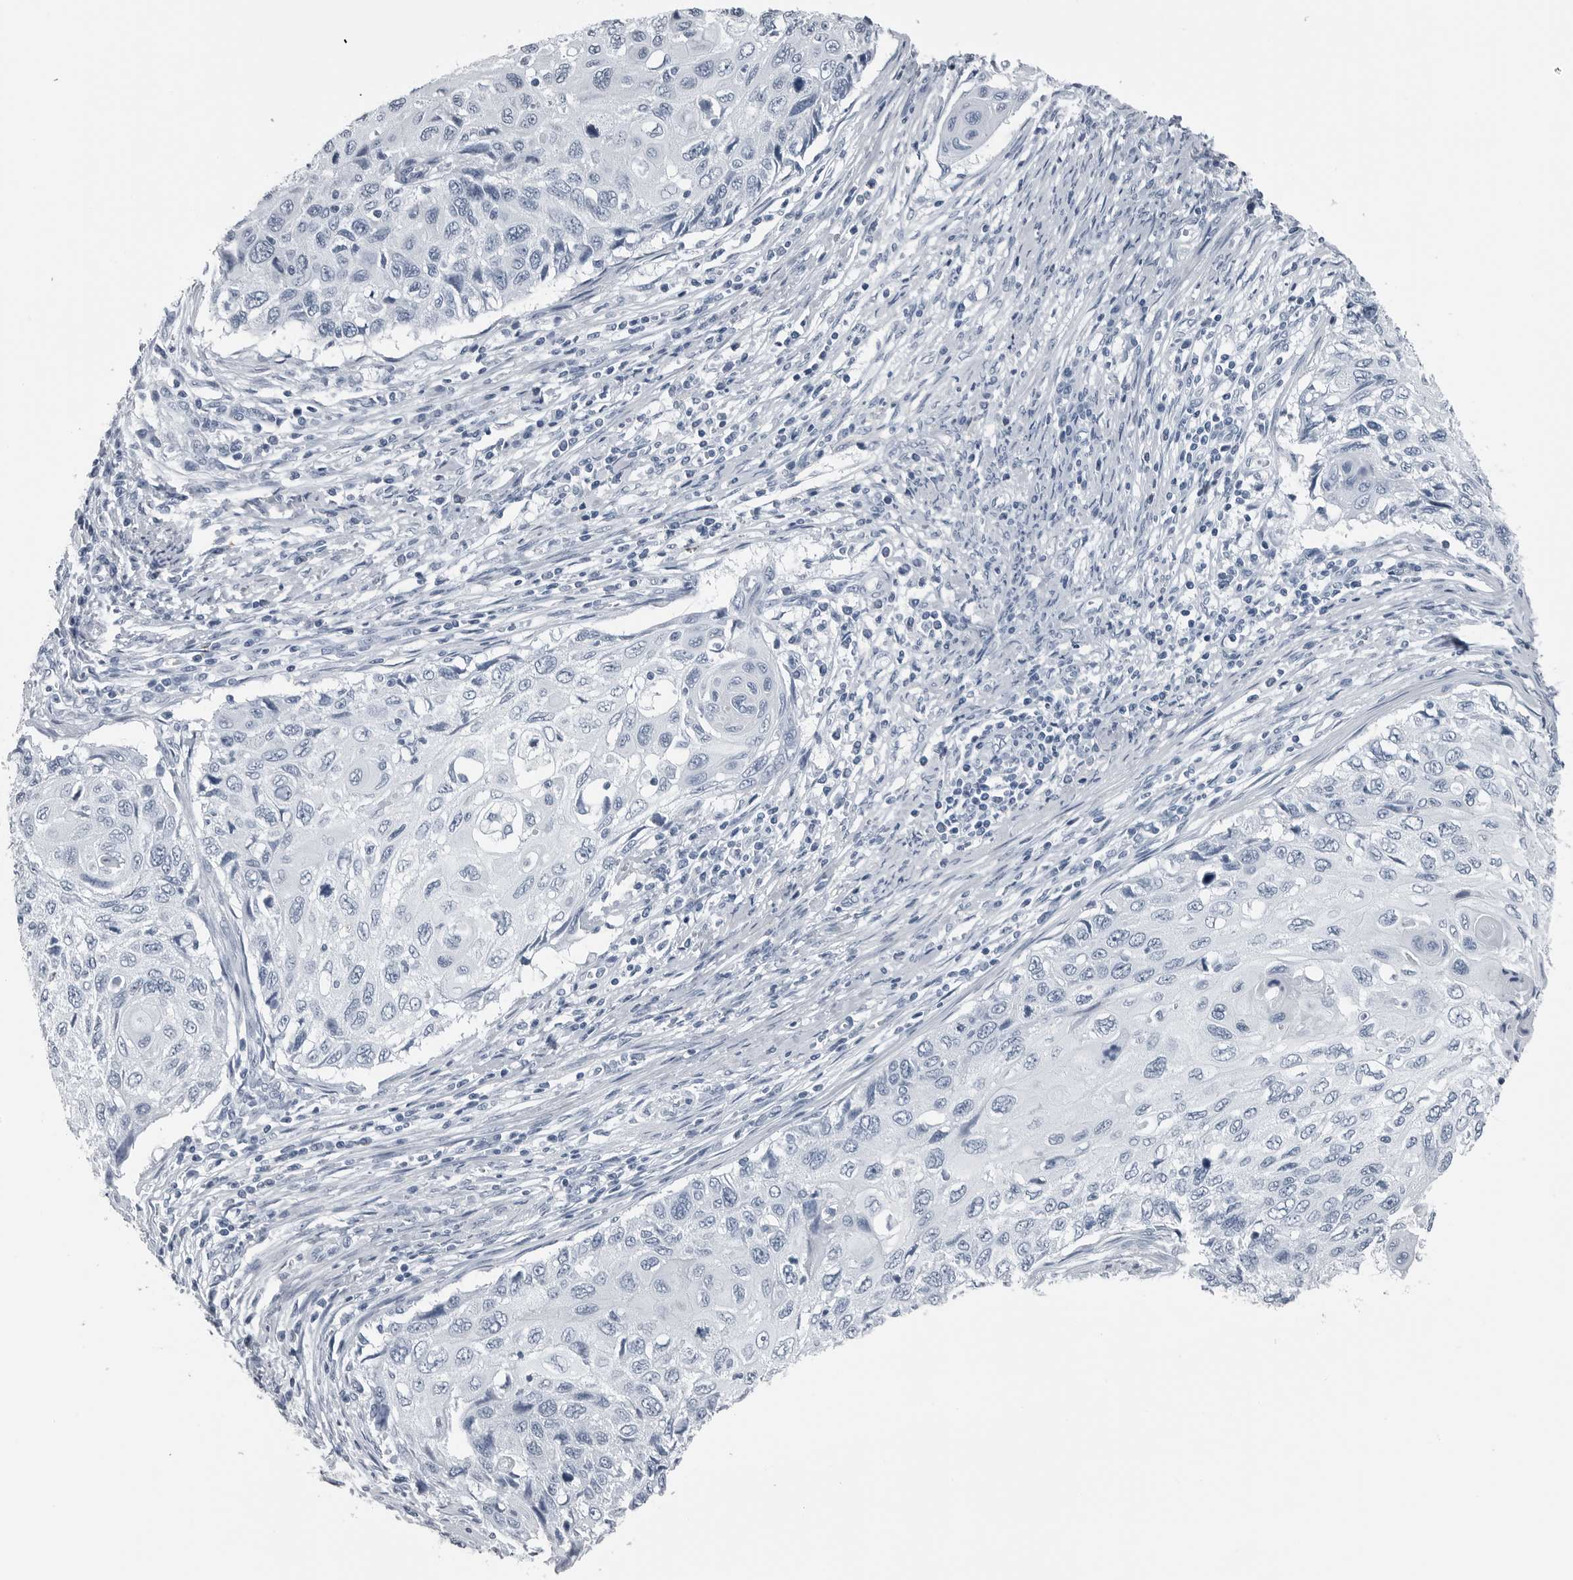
{"staining": {"intensity": "negative", "quantity": "none", "location": "none"}, "tissue": "cervical cancer", "cell_type": "Tumor cells", "image_type": "cancer", "snomed": [{"axis": "morphology", "description": "Squamous cell carcinoma, NOS"}, {"axis": "topography", "description": "Cervix"}], "caption": "Immunohistochemical staining of cervical squamous cell carcinoma shows no significant expression in tumor cells.", "gene": "SPINK1", "patient": {"sex": "female", "age": 70}}